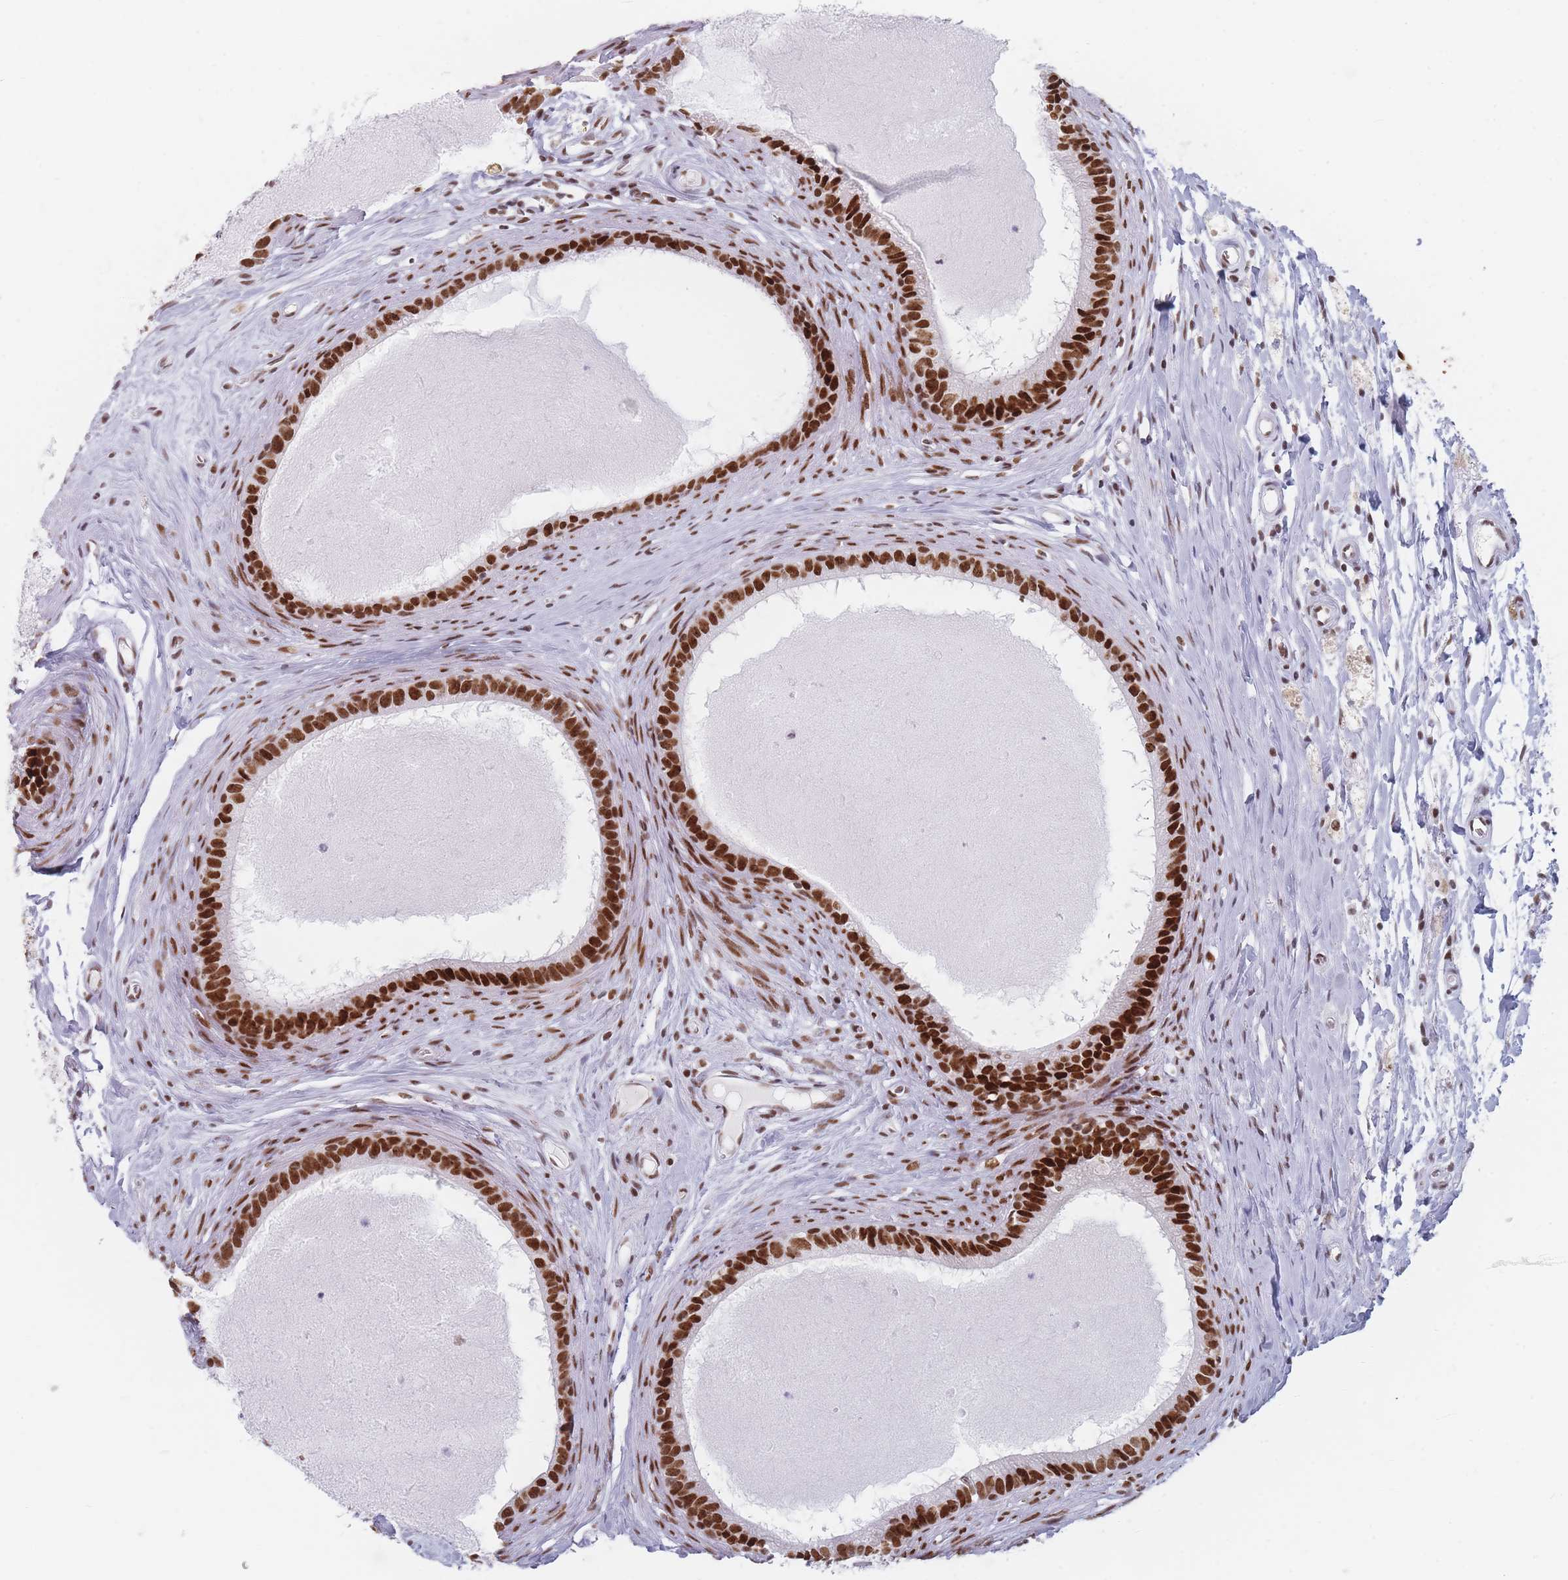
{"staining": {"intensity": "strong", "quantity": ">75%", "location": "nuclear"}, "tissue": "epididymis", "cell_type": "Glandular cells", "image_type": "normal", "snomed": [{"axis": "morphology", "description": "Normal tissue, NOS"}, {"axis": "topography", "description": "Epididymis"}], "caption": "Strong nuclear protein staining is appreciated in approximately >75% of glandular cells in epididymis.", "gene": "SAFB2", "patient": {"sex": "male", "age": 80}}